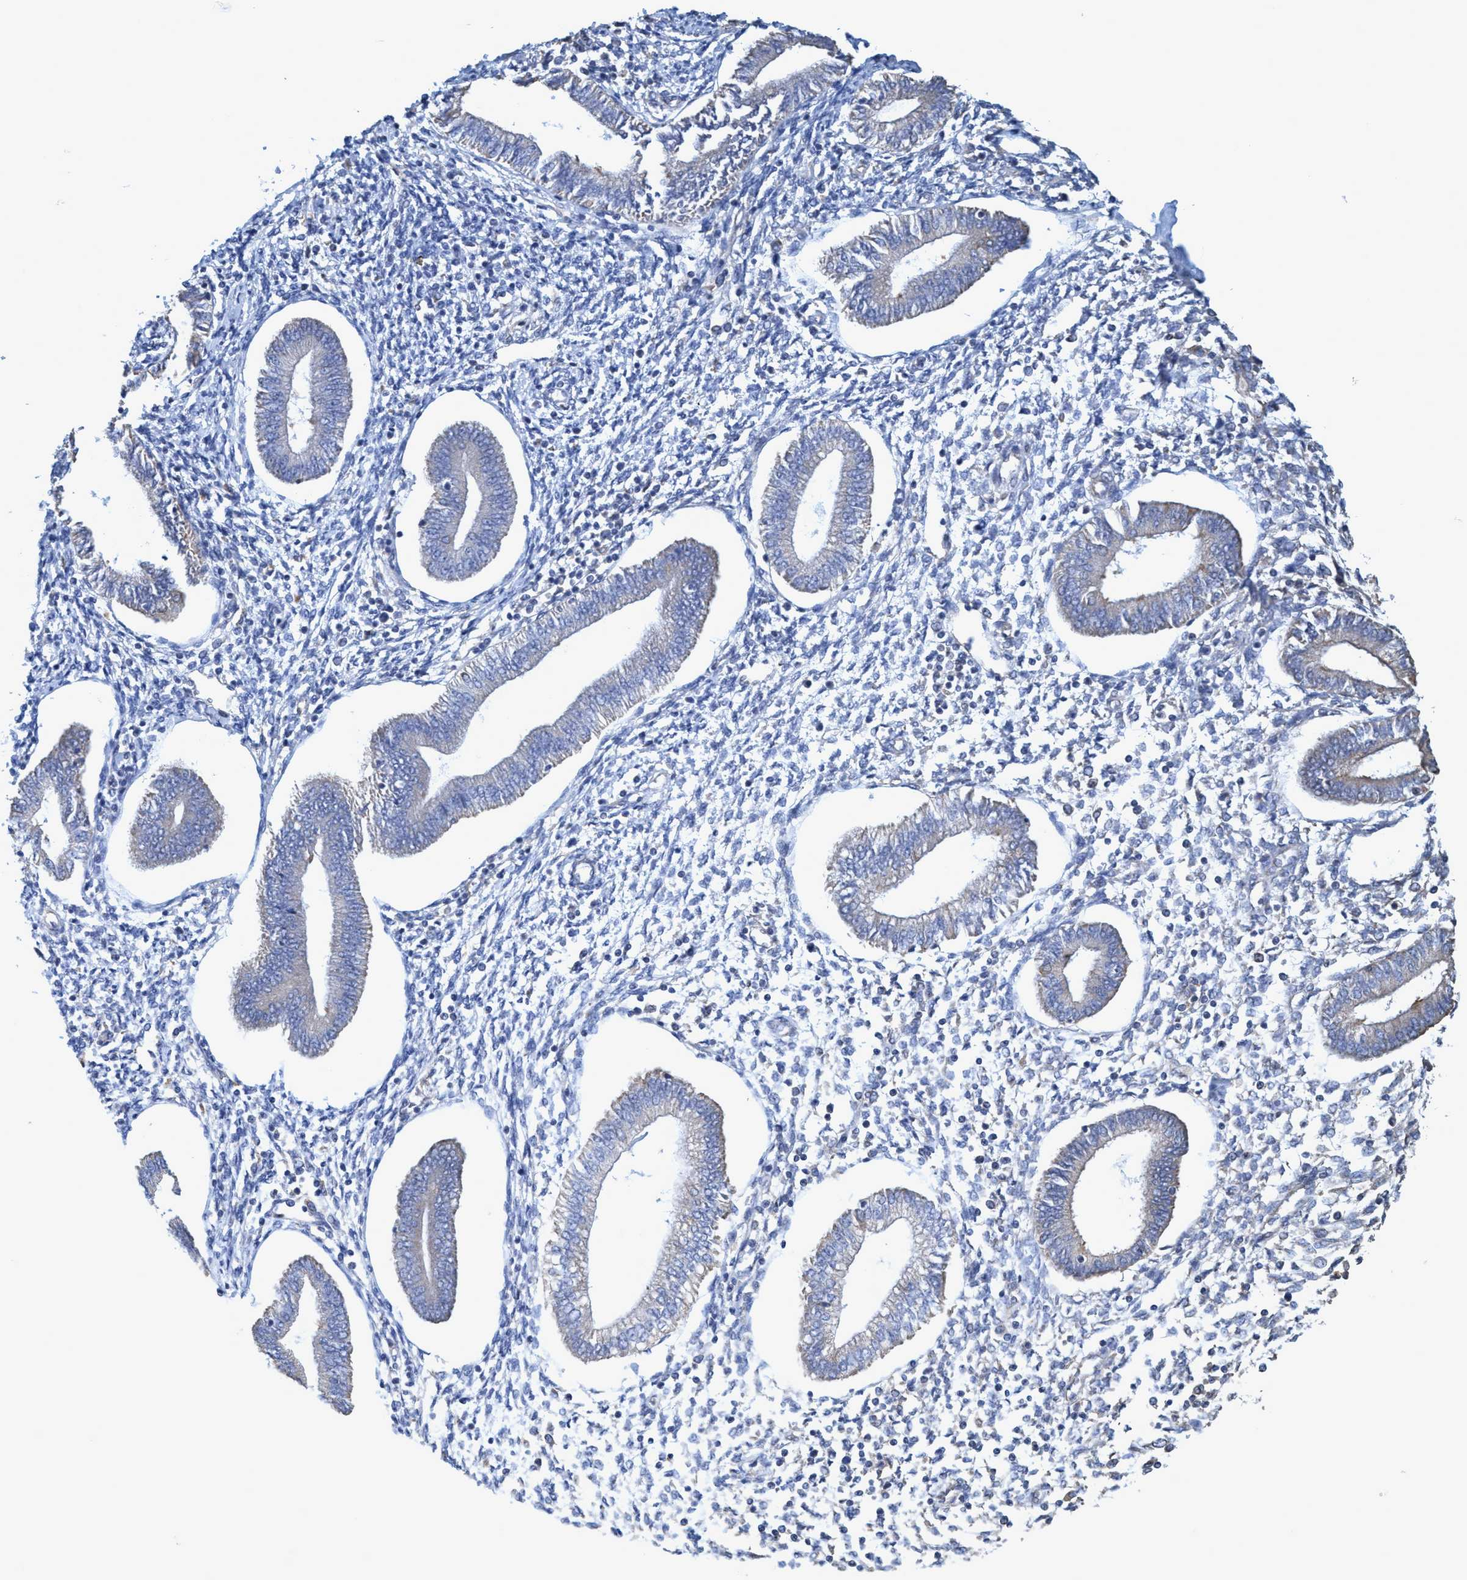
{"staining": {"intensity": "moderate", "quantity": "25%-75%", "location": "cytoplasmic/membranous"}, "tissue": "endometrium", "cell_type": "Cells in endometrial stroma", "image_type": "normal", "snomed": [{"axis": "morphology", "description": "Normal tissue, NOS"}, {"axis": "topography", "description": "Endometrium"}], "caption": "High-magnification brightfield microscopy of benign endometrium stained with DAB (3,3'-diaminobenzidine) (brown) and counterstained with hematoxylin (blue). cells in endometrial stroma exhibit moderate cytoplasmic/membranous staining is identified in about25%-75% of cells.", "gene": "BICD2", "patient": {"sex": "female", "age": 50}}